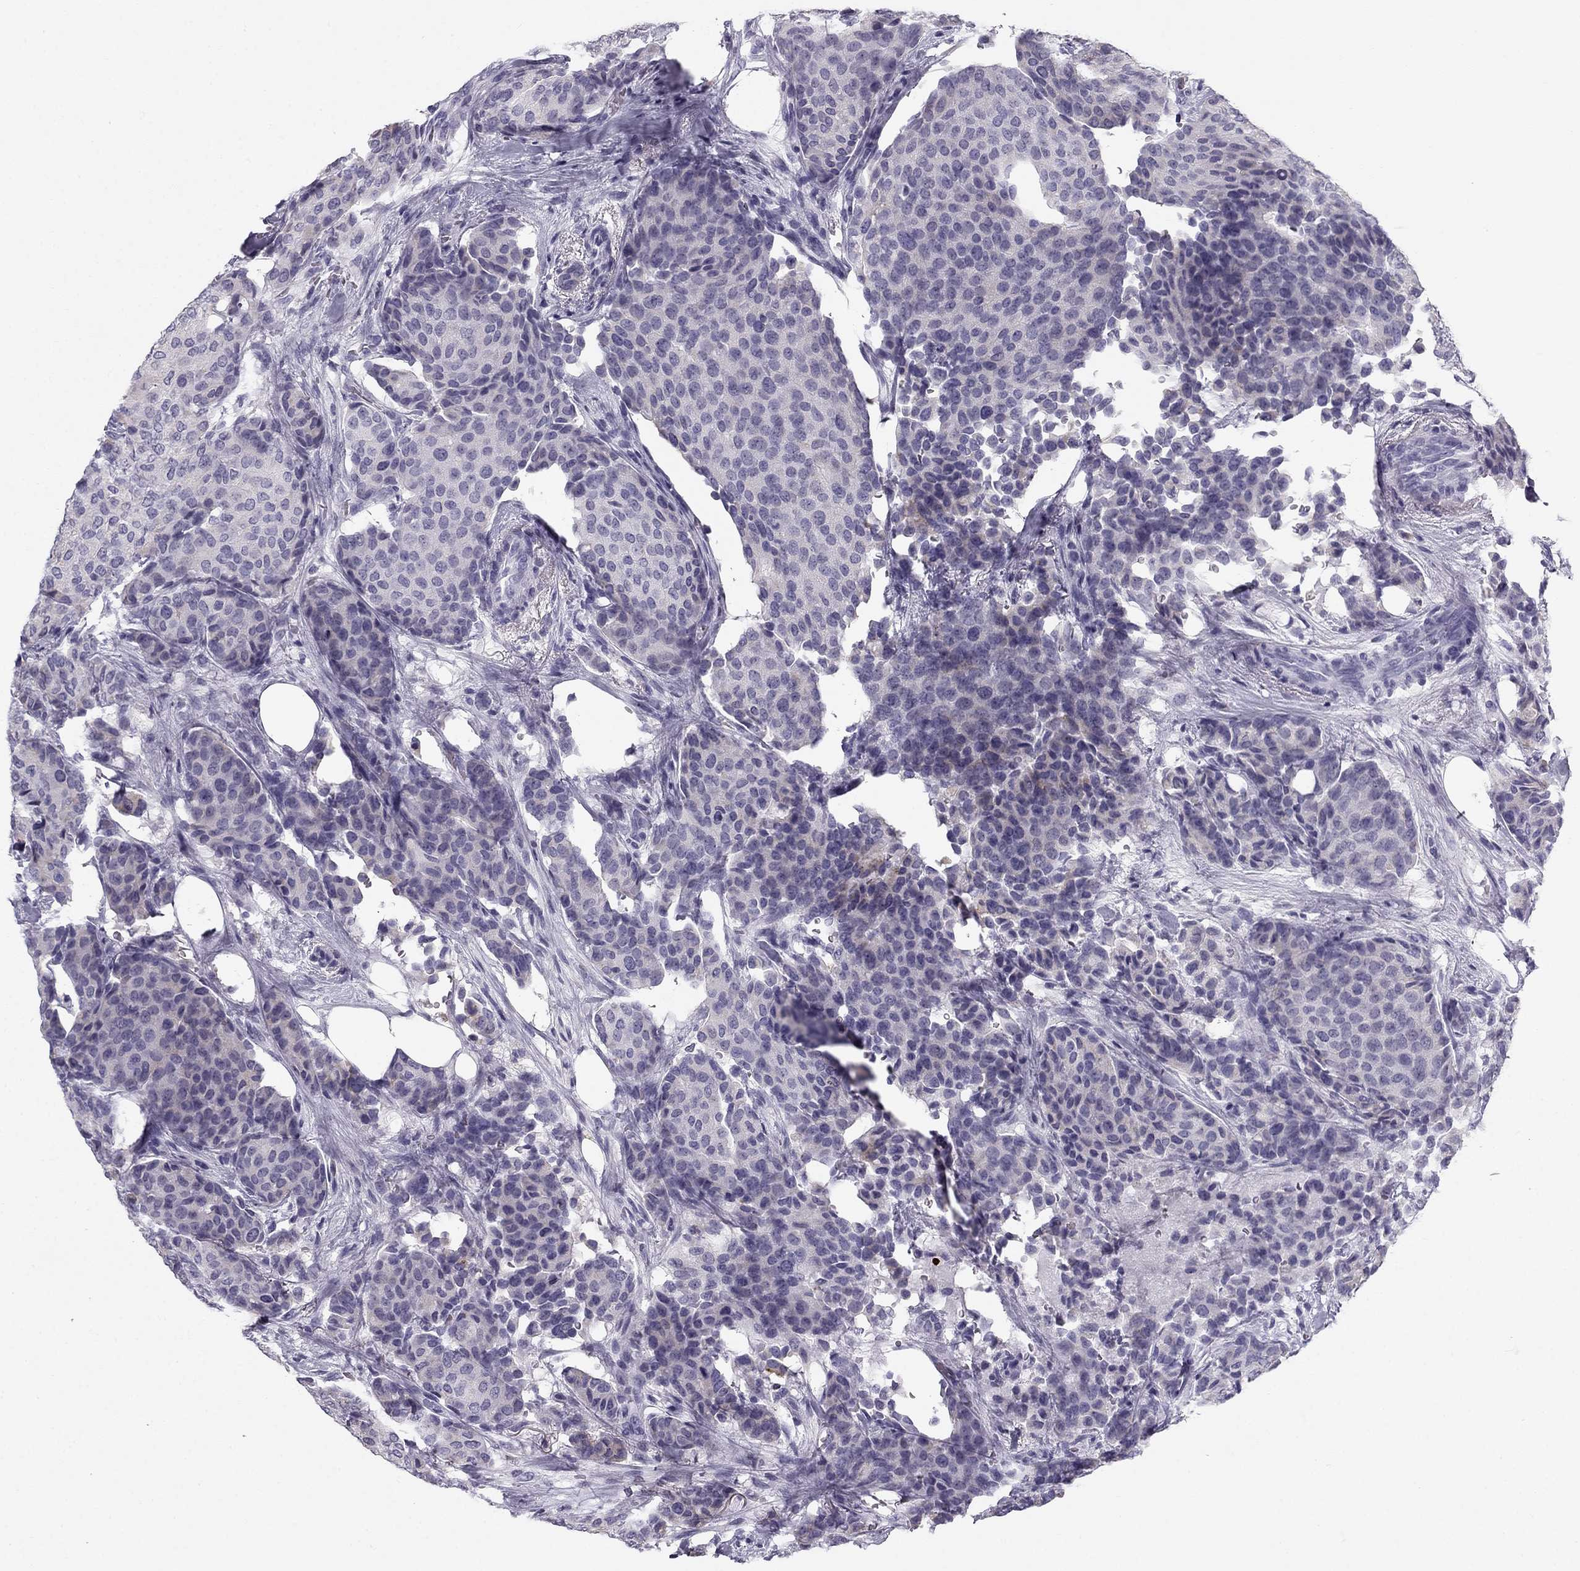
{"staining": {"intensity": "negative", "quantity": "none", "location": "none"}, "tissue": "breast cancer", "cell_type": "Tumor cells", "image_type": "cancer", "snomed": [{"axis": "morphology", "description": "Duct carcinoma"}, {"axis": "topography", "description": "Breast"}], "caption": "Breast invasive ductal carcinoma stained for a protein using immunohistochemistry reveals no expression tumor cells.", "gene": "MC5R", "patient": {"sex": "female", "age": 75}}